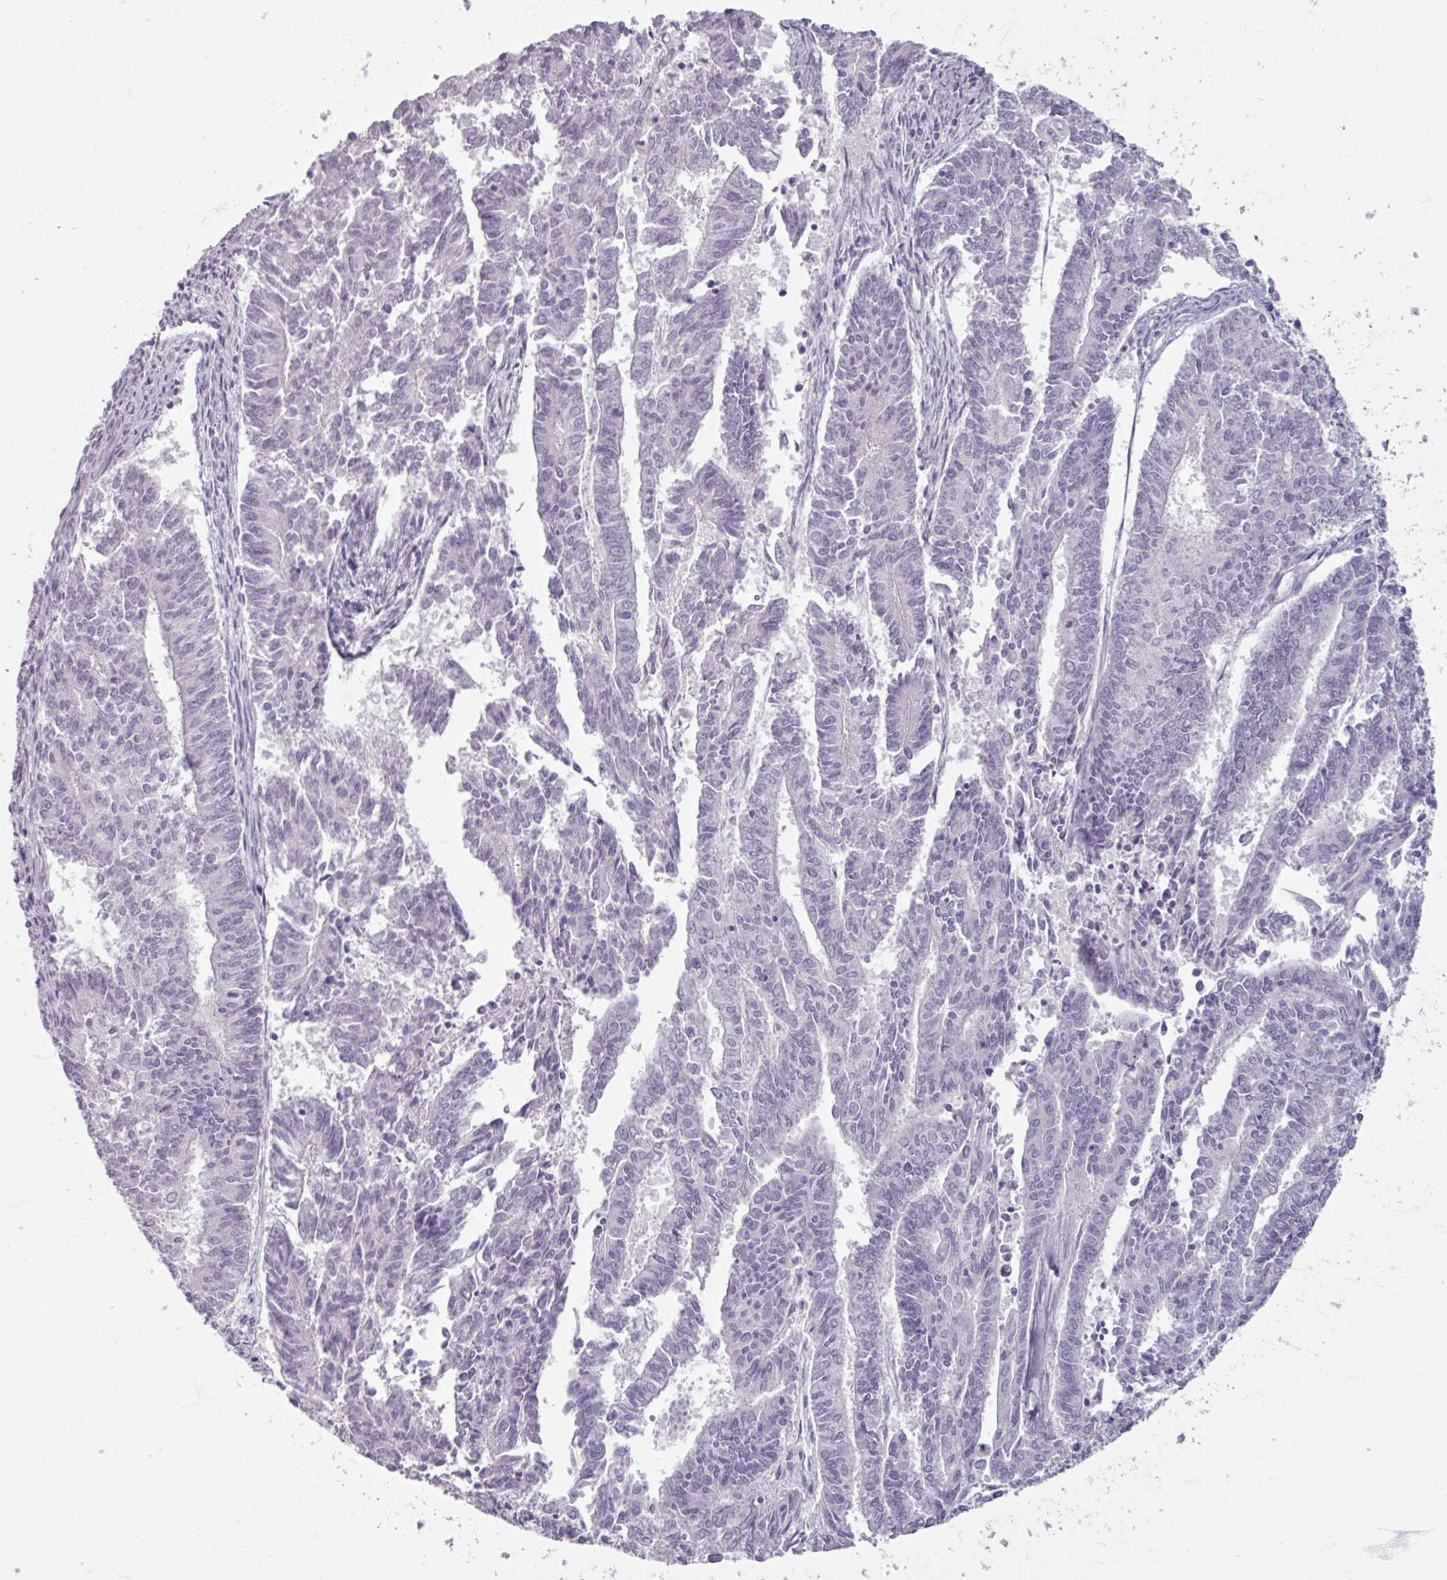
{"staining": {"intensity": "negative", "quantity": "none", "location": "none"}, "tissue": "endometrial cancer", "cell_type": "Tumor cells", "image_type": "cancer", "snomed": [{"axis": "morphology", "description": "Adenocarcinoma, NOS"}, {"axis": "topography", "description": "Endometrium"}], "caption": "Tumor cells are negative for protein expression in human endometrial adenocarcinoma.", "gene": "TG", "patient": {"sex": "female", "age": 59}}